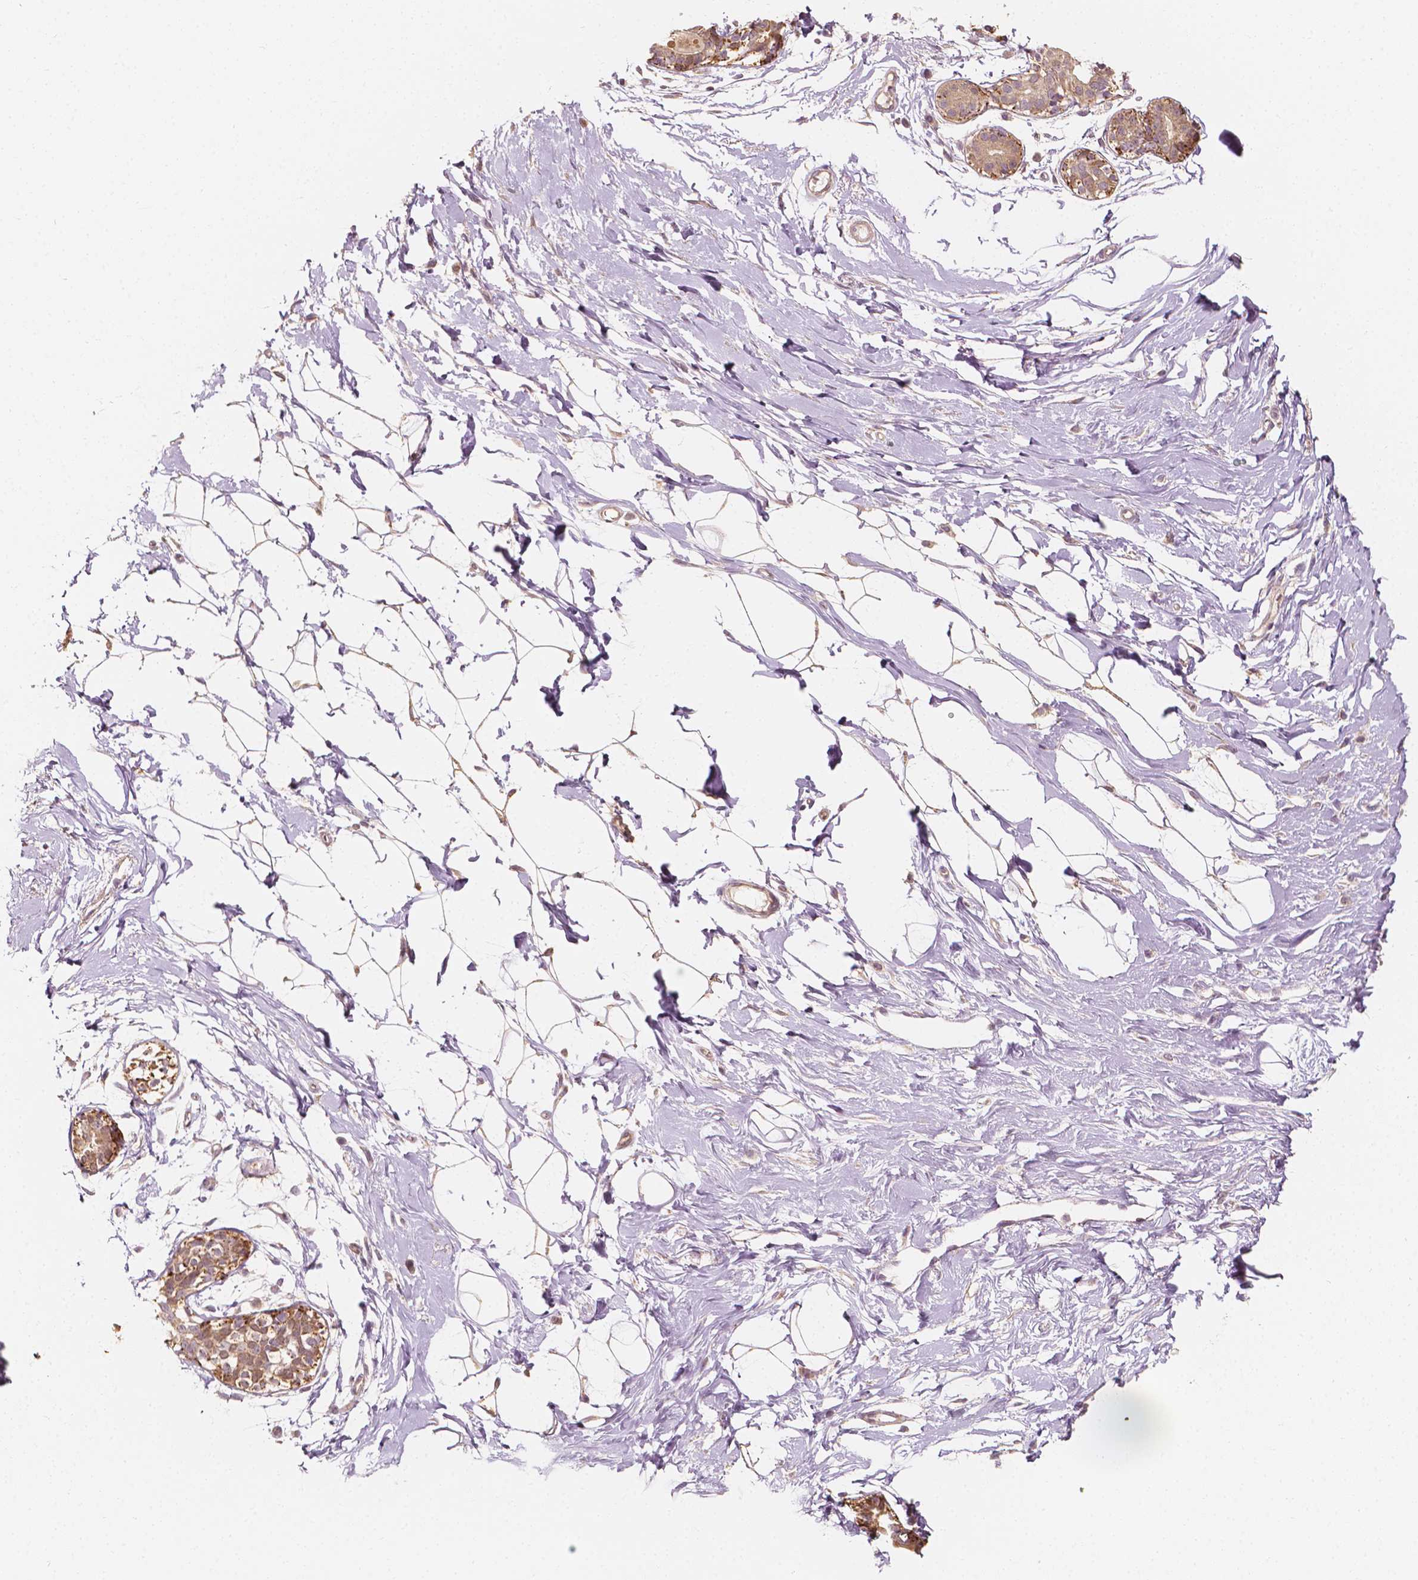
{"staining": {"intensity": "moderate", "quantity": "25%-75%", "location": "cytoplasmic/membranous"}, "tissue": "breast", "cell_type": "Adipocytes", "image_type": "normal", "snomed": [{"axis": "morphology", "description": "Normal tissue, NOS"}, {"axis": "topography", "description": "Breast"}], "caption": "Immunohistochemical staining of benign breast reveals medium levels of moderate cytoplasmic/membranous expression in about 25%-75% of adipocytes. The staining was performed using DAB, with brown indicating positive protein expression. Nuclei are stained blue with hematoxylin.", "gene": "SHPK", "patient": {"sex": "female", "age": 49}}